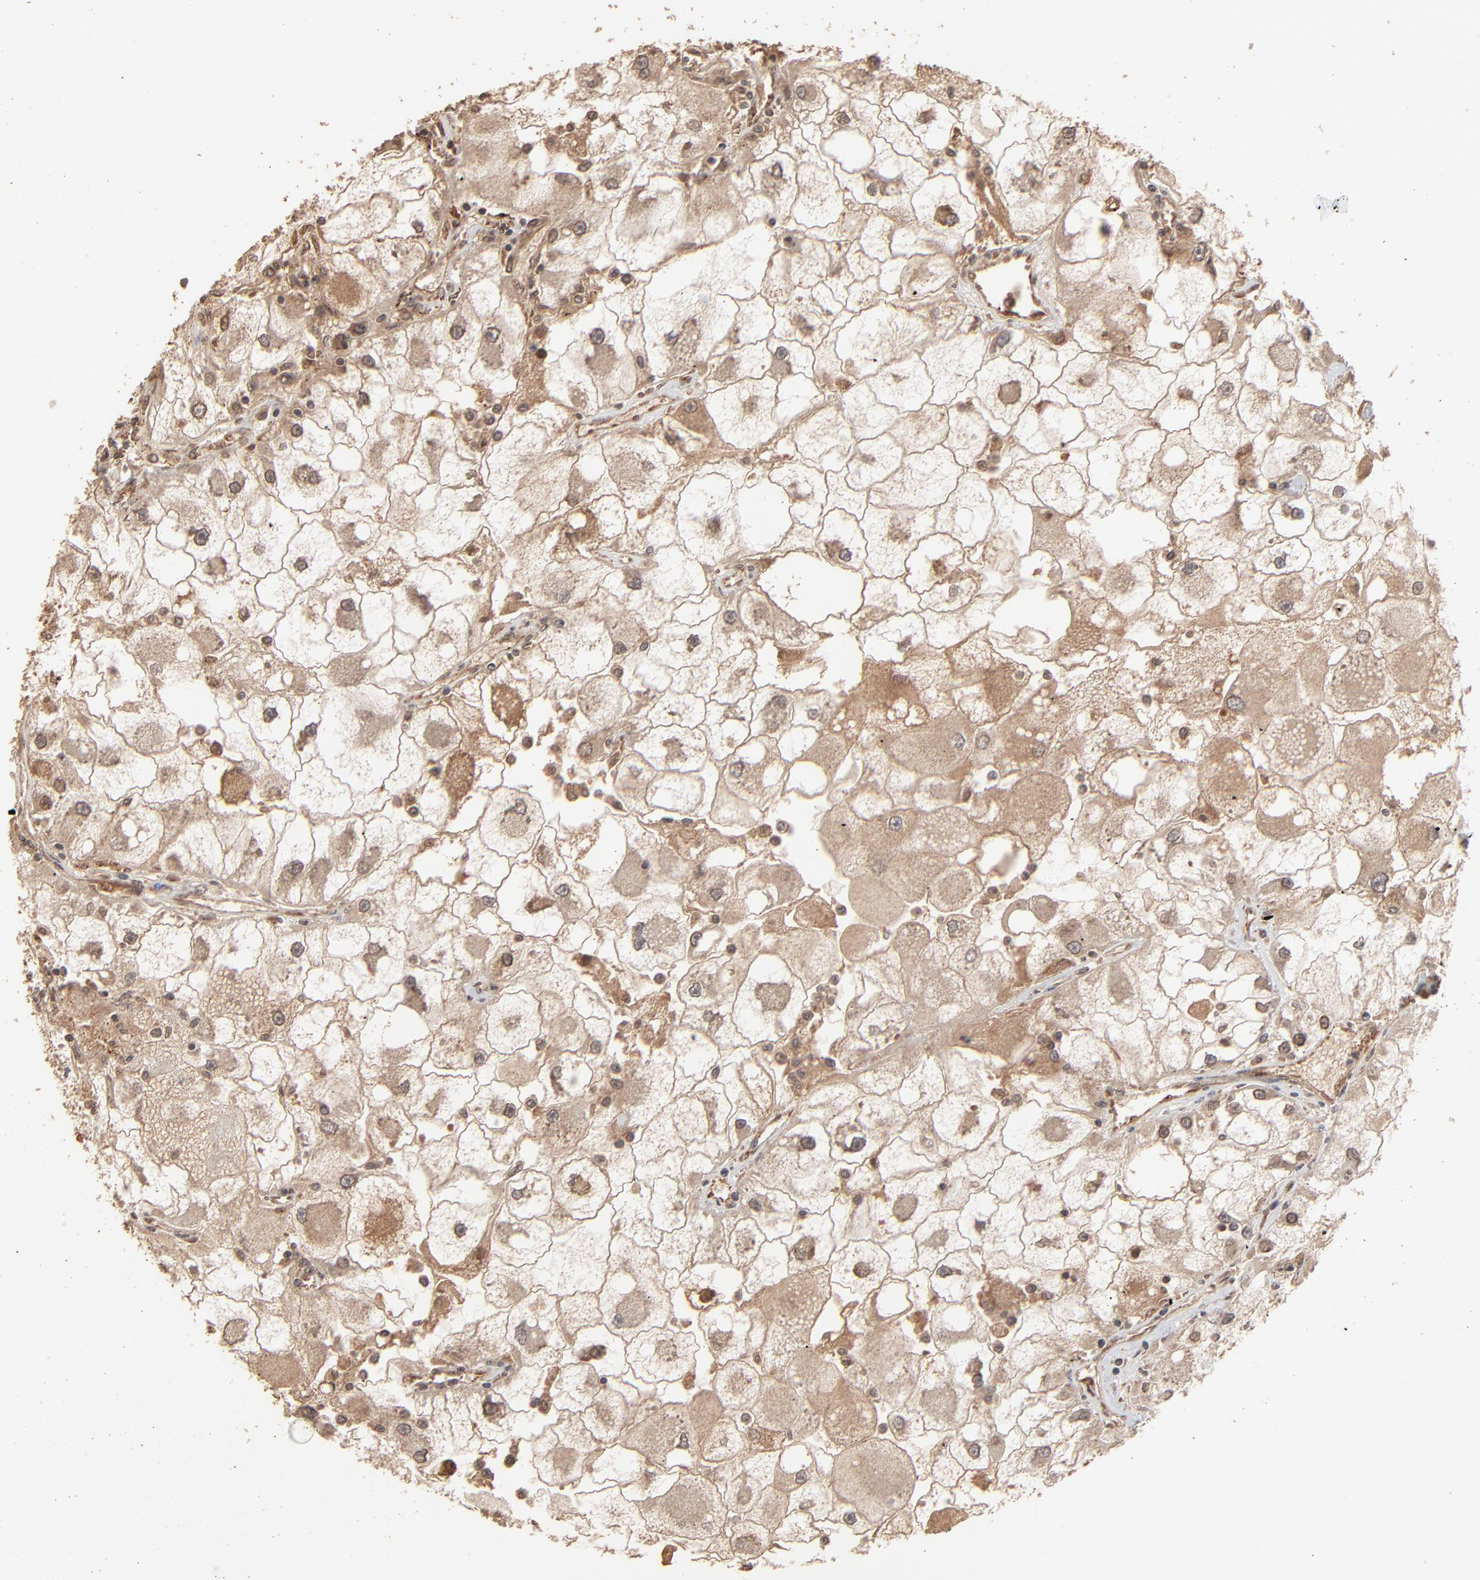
{"staining": {"intensity": "moderate", "quantity": ">75%", "location": "cytoplasmic/membranous"}, "tissue": "renal cancer", "cell_type": "Tumor cells", "image_type": "cancer", "snomed": [{"axis": "morphology", "description": "Adenocarcinoma, NOS"}, {"axis": "topography", "description": "Kidney"}], "caption": "Moderate cytoplasmic/membranous protein expression is appreciated in about >75% of tumor cells in renal adenocarcinoma.", "gene": "FAM227A", "patient": {"sex": "female", "age": 73}}